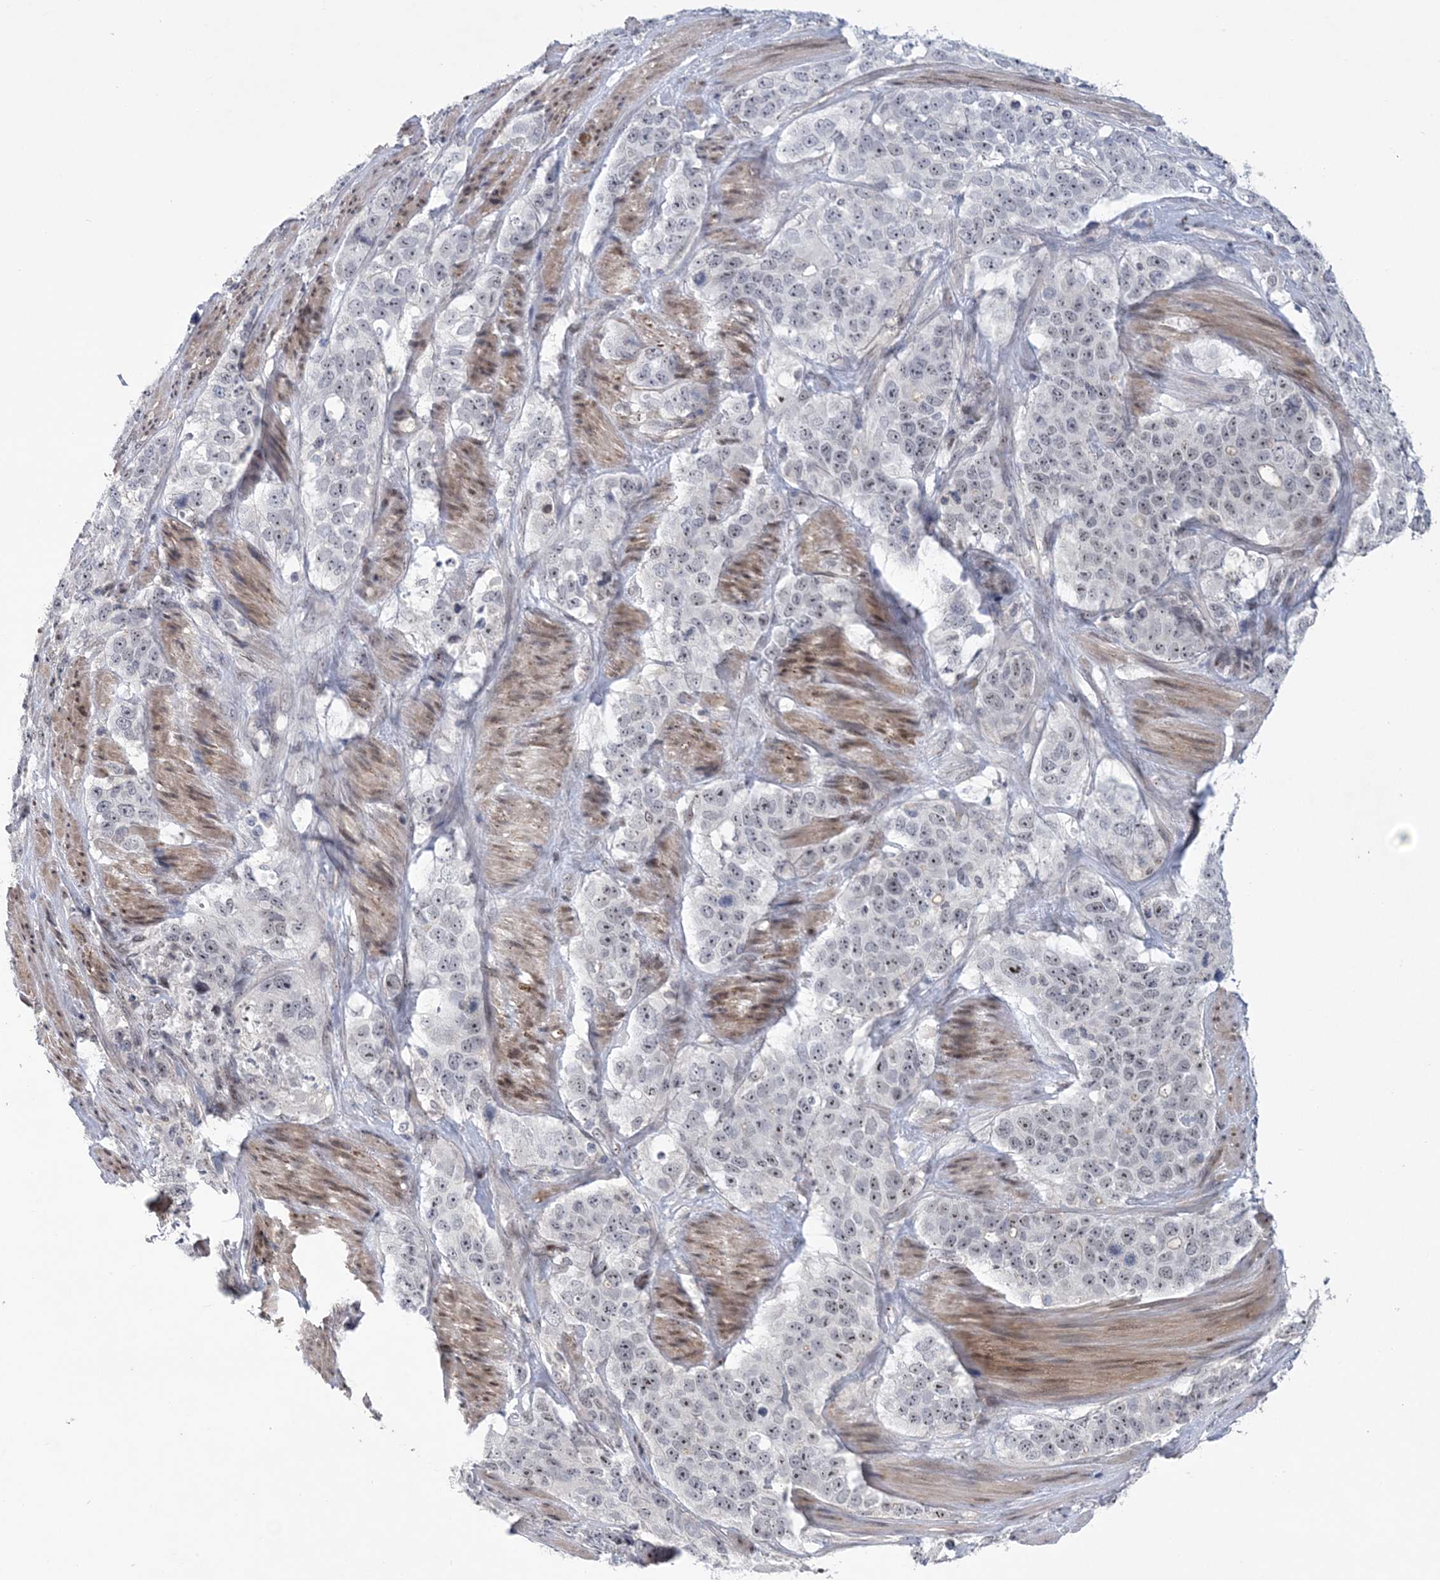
{"staining": {"intensity": "negative", "quantity": "none", "location": "none"}, "tissue": "stomach cancer", "cell_type": "Tumor cells", "image_type": "cancer", "snomed": [{"axis": "morphology", "description": "Adenocarcinoma, NOS"}, {"axis": "topography", "description": "Stomach"}], "caption": "IHC of human stomach adenocarcinoma displays no positivity in tumor cells.", "gene": "HOMEZ", "patient": {"sex": "male", "age": 48}}